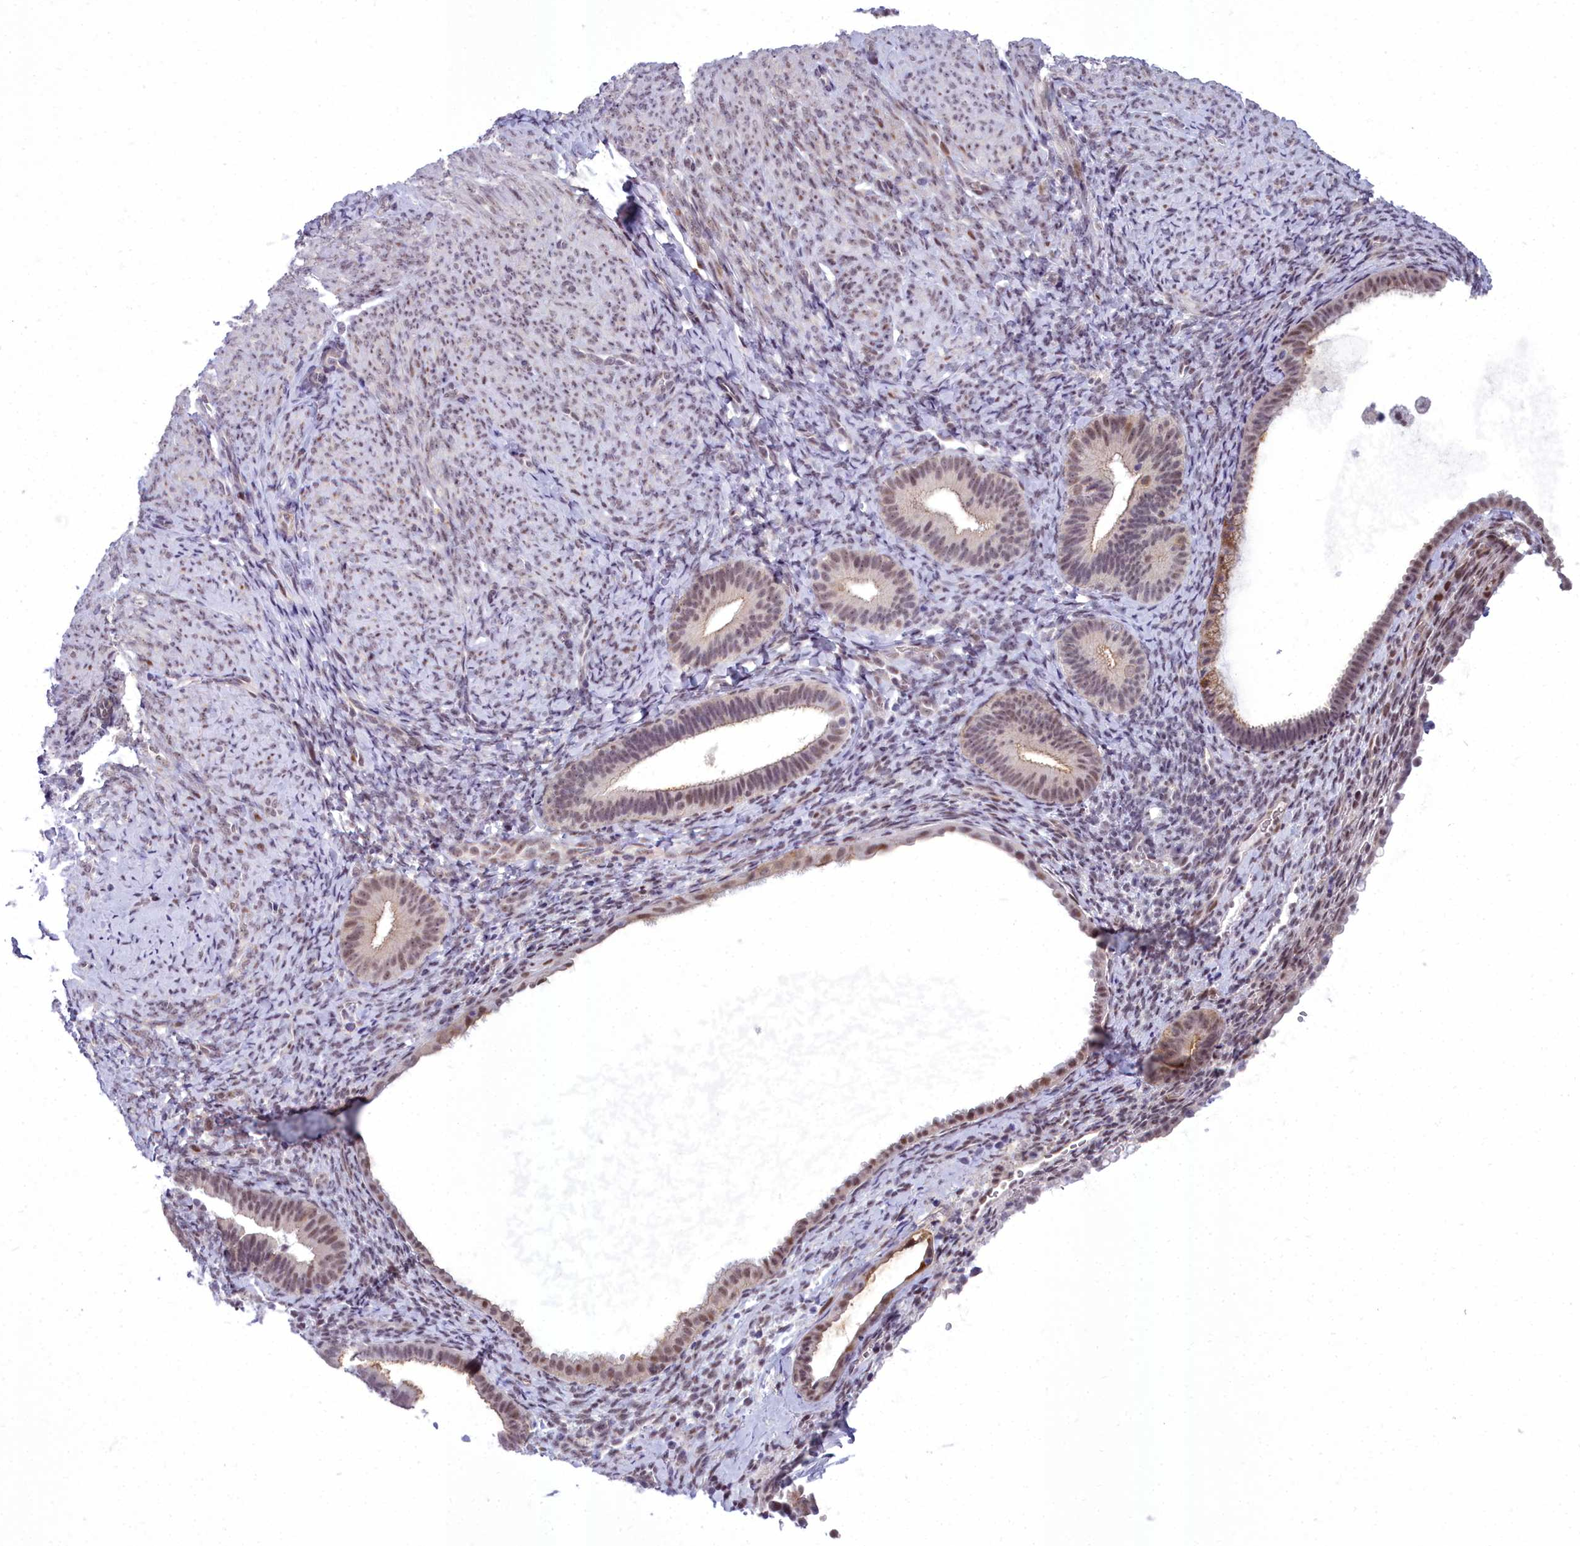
{"staining": {"intensity": "moderate", "quantity": "<25%", "location": "nuclear"}, "tissue": "endometrium", "cell_type": "Cells in endometrial stroma", "image_type": "normal", "snomed": [{"axis": "morphology", "description": "Normal tissue, NOS"}, {"axis": "topography", "description": "Endometrium"}], "caption": "This histopathology image exhibits immunohistochemistry (IHC) staining of unremarkable human endometrium, with low moderate nuclear staining in approximately <25% of cells in endometrial stroma.", "gene": "CEACAM19", "patient": {"sex": "female", "age": 65}}